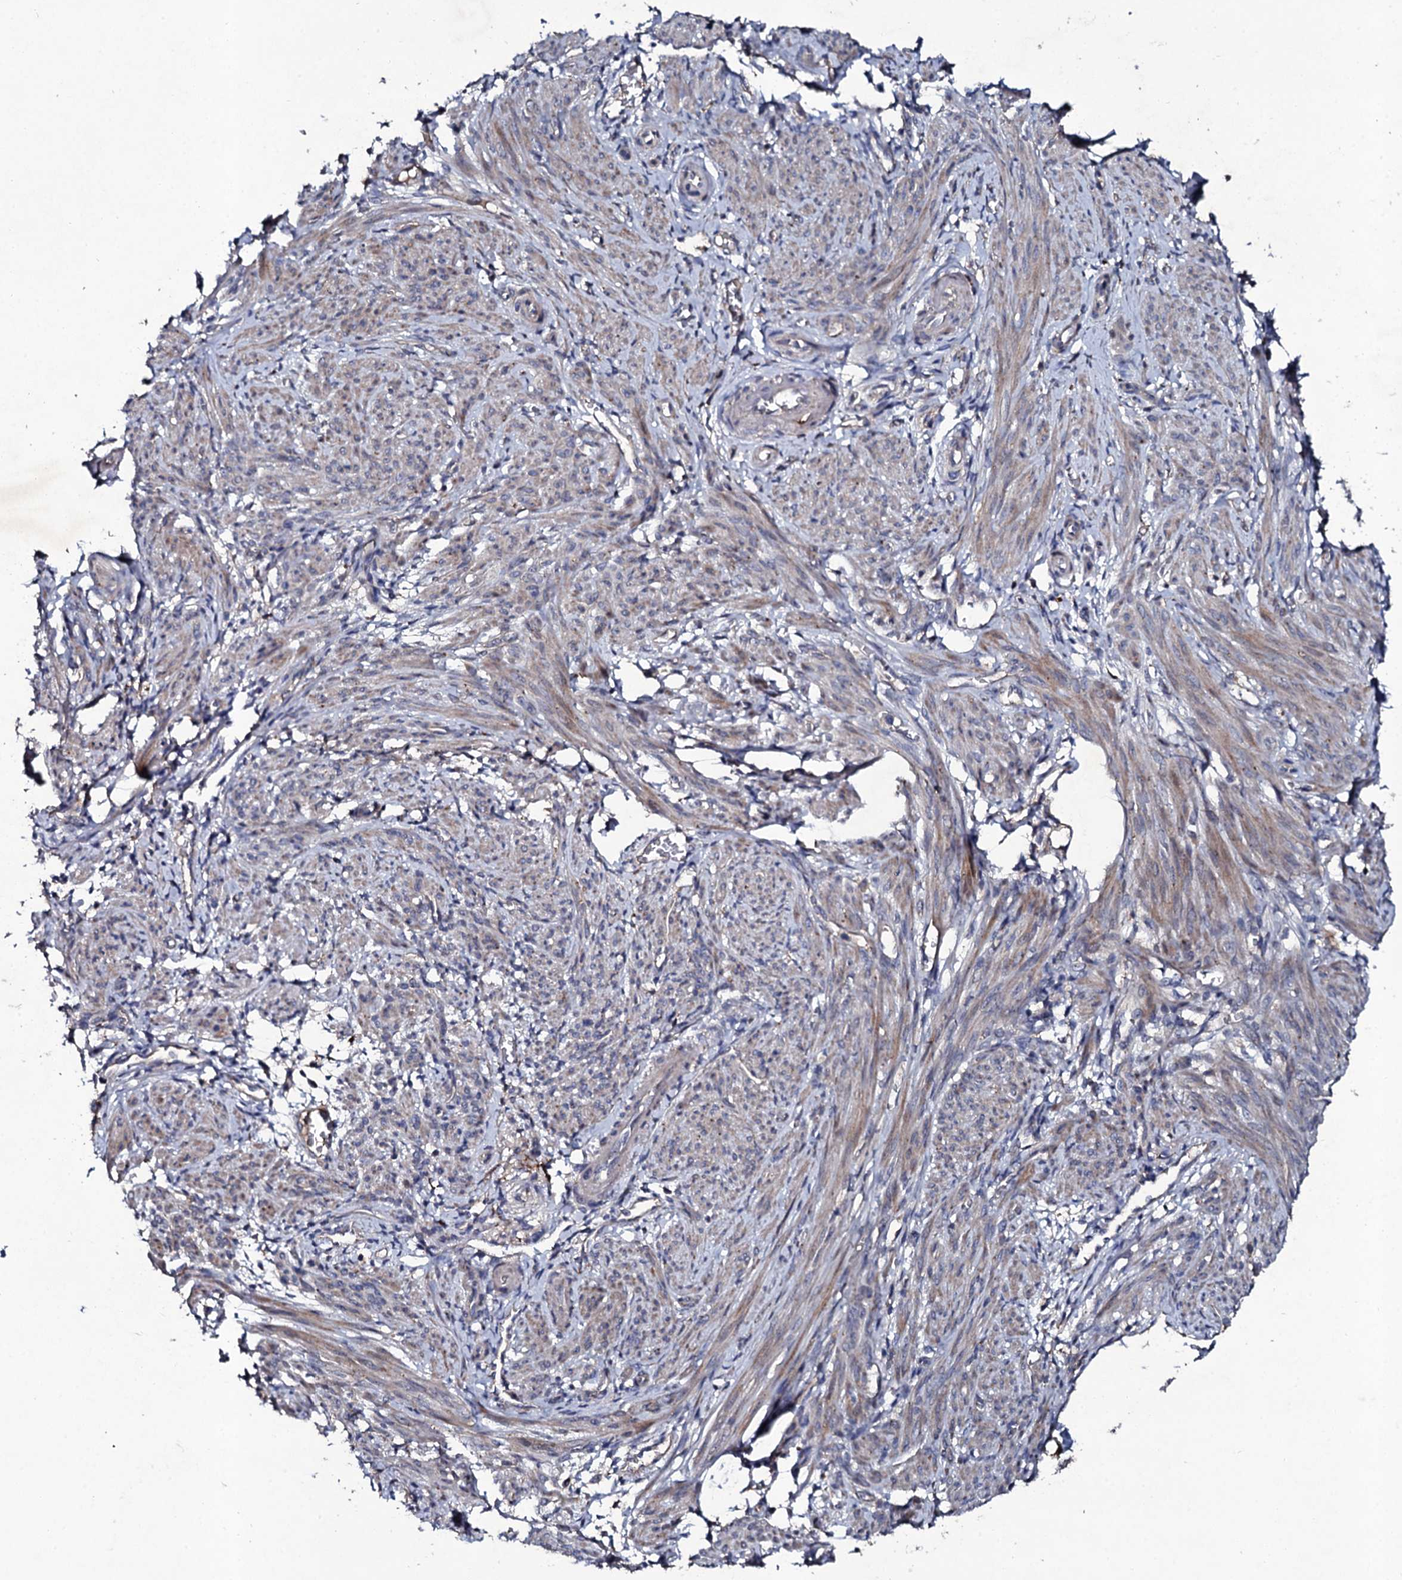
{"staining": {"intensity": "weak", "quantity": "25%-75%", "location": "cytoplasmic/membranous"}, "tissue": "smooth muscle", "cell_type": "Smooth muscle cells", "image_type": "normal", "snomed": [{"axis": "morphology", "description": "Normal tissue, NOS"}, {"axis": "topography", "description": "Smooth muscle"}], "caption": "IHC staining of benign smooth muscle, which displays low levels of weak cytoplasmic/membranous expression in about 25%-75% of smooth muscle cells indicating weak cytoplasmic/membranous protein positivity. The staining was performed using DAB (brown) for protein detection and nuclei were counterstained in hematoxylin (blue).", "gene": "LRRC28", "patient": {"sex": "female", "age": 39}}